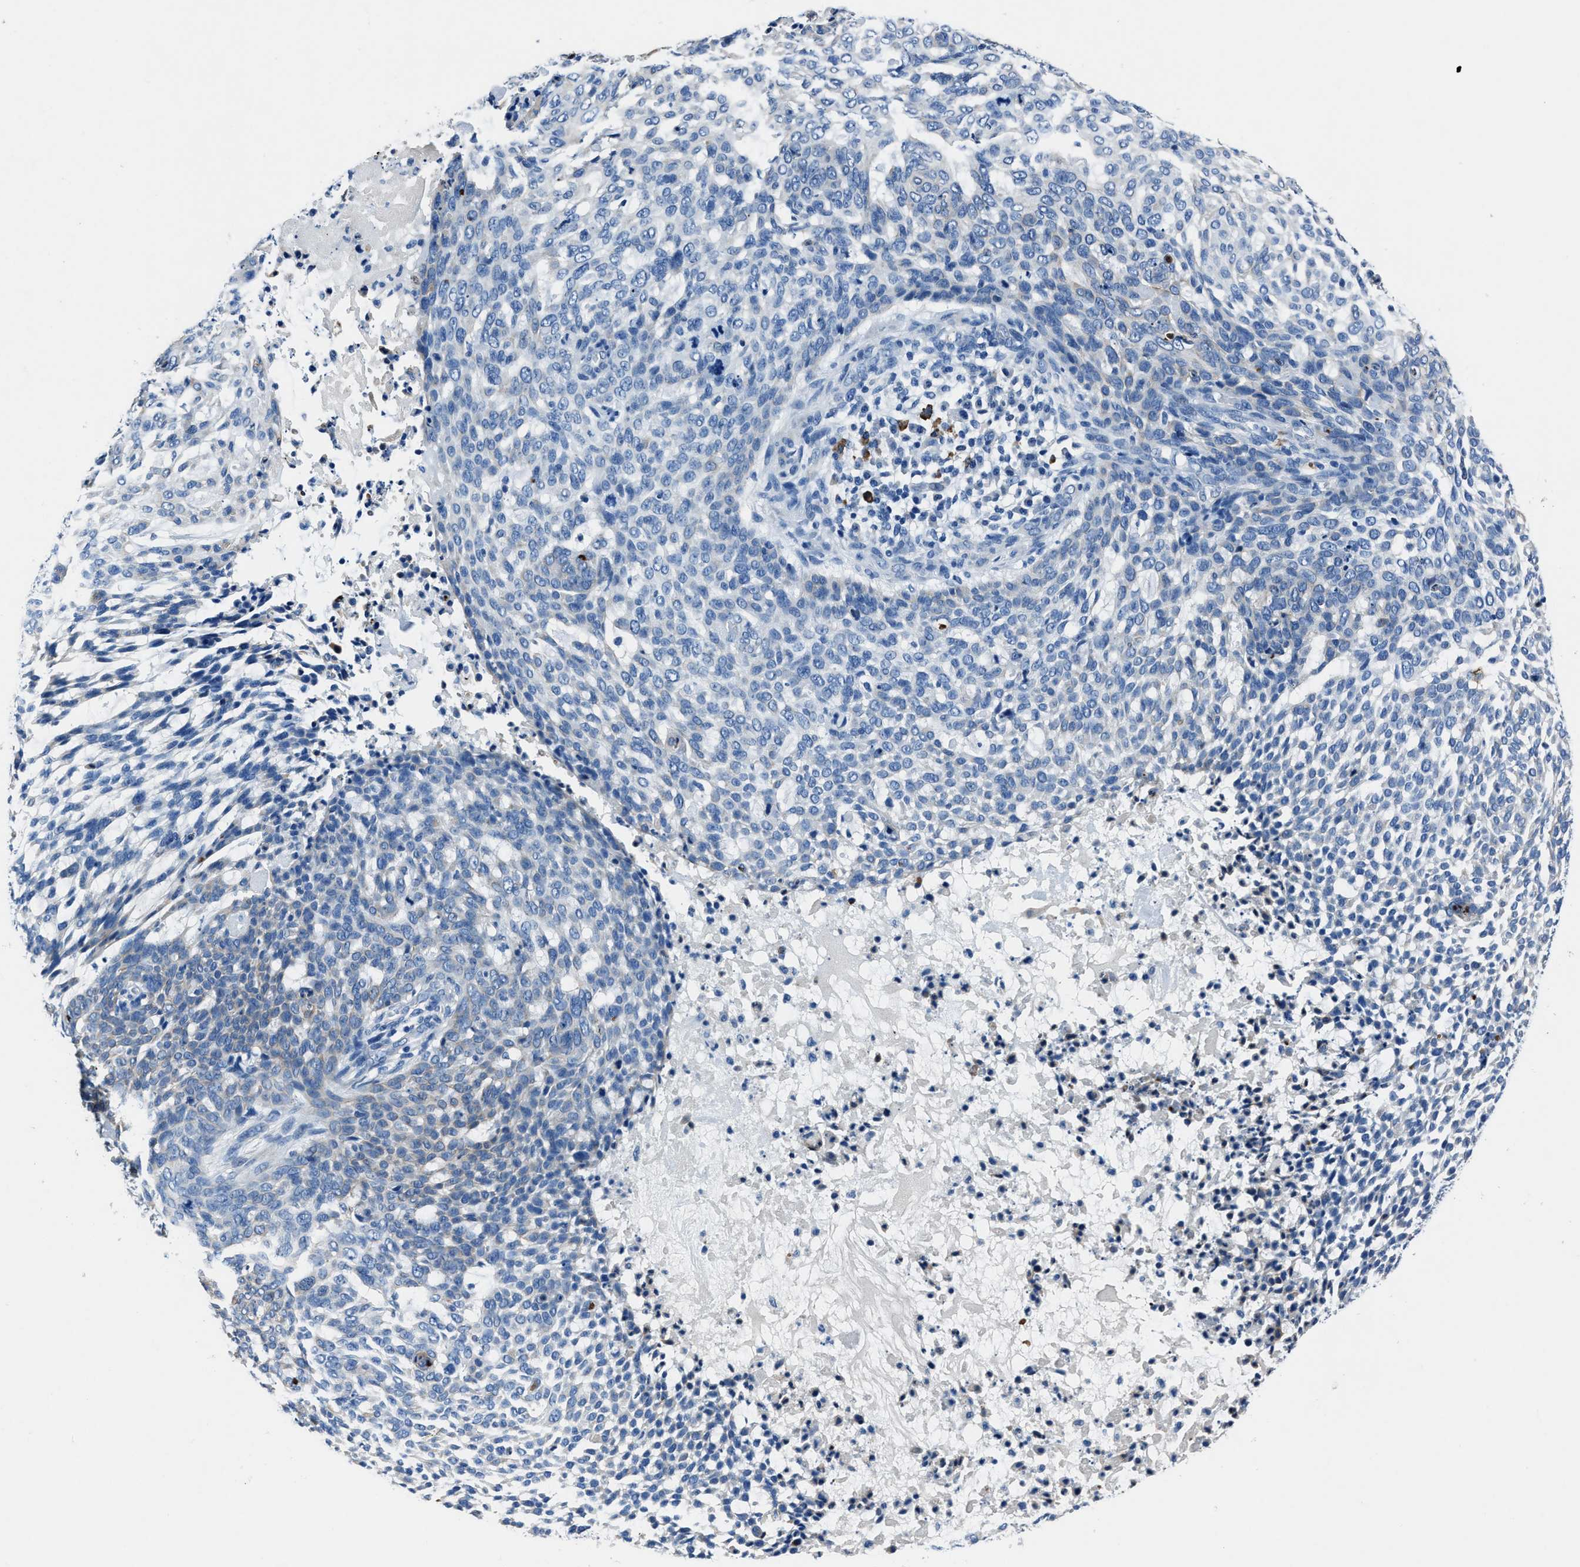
{"staining": {"intensity": "negative", "quantity": "none", "location": "none"}, "tissue": "skin cancer", "cell_type": "Tumor cells", "image_type": "cancer", "snomed": [{"axis": "morphology", "description": "Basal cell carcinoma"}, {"axis": "topography", "description": "Skin"}], "caption": "Tumor cells are negative for brown protein staining in skin basal cell carcinoma. (DAB IHC visualized using brightfield microscopy, high magnification).", "gene": "NACAD", "patient": {"sex": "female", "age": 64}}